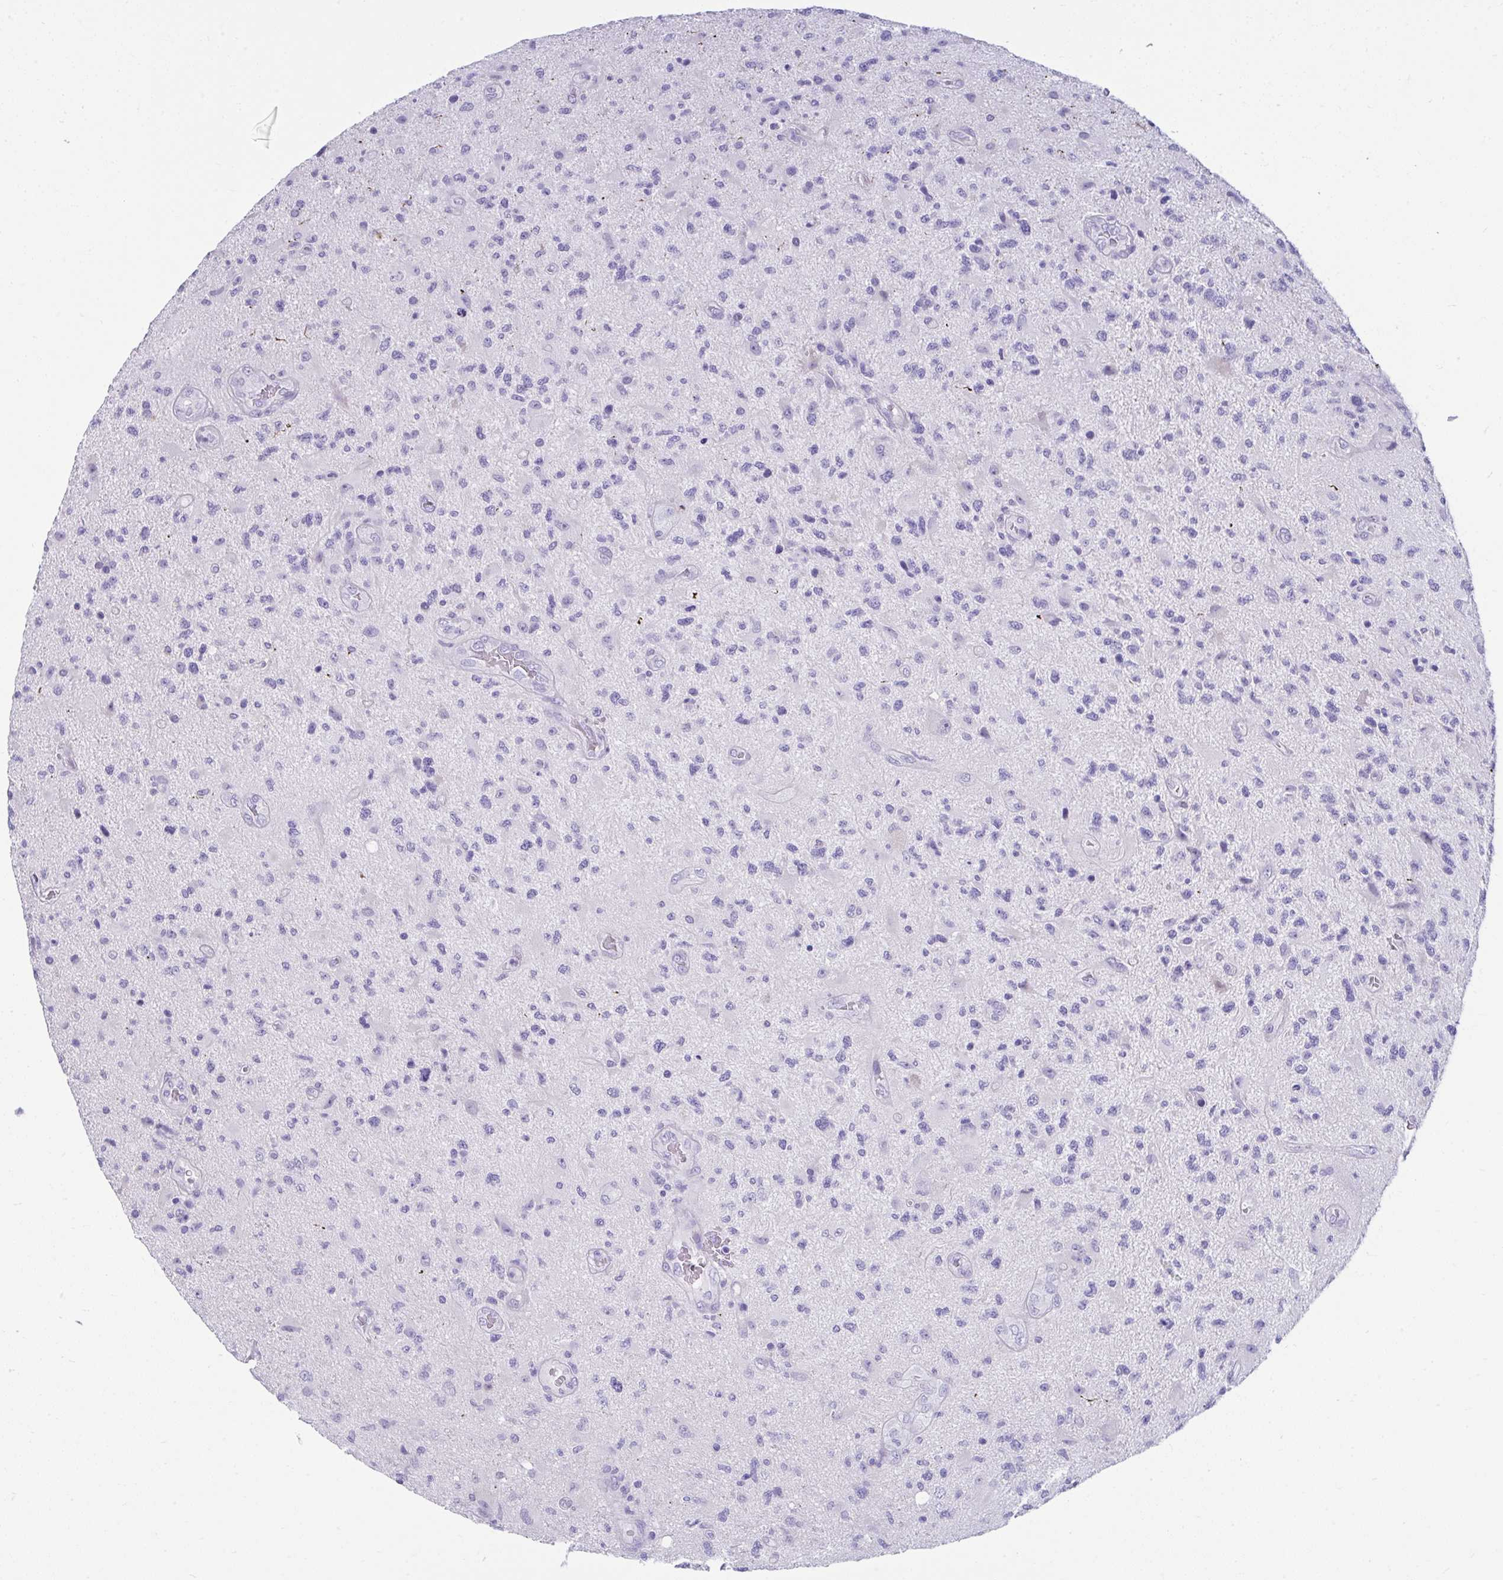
{"staining": {"intensity": "negative", "quantity": "none", "location": "none"}, "tissue": "glioma", "cell_type": "Tumor cells", "image_type": "cancer", "snomed": [{"axis": "morphology", "description": "Glioma, malignant, High grade"}, {"axis": "topography", "description": "Brain"}], "caption": "The histopathology image demonstrates no significant expression in tumor cells of glioma.", "gene": "ISL1", "patient": {"sex": "male", "age": 67}}